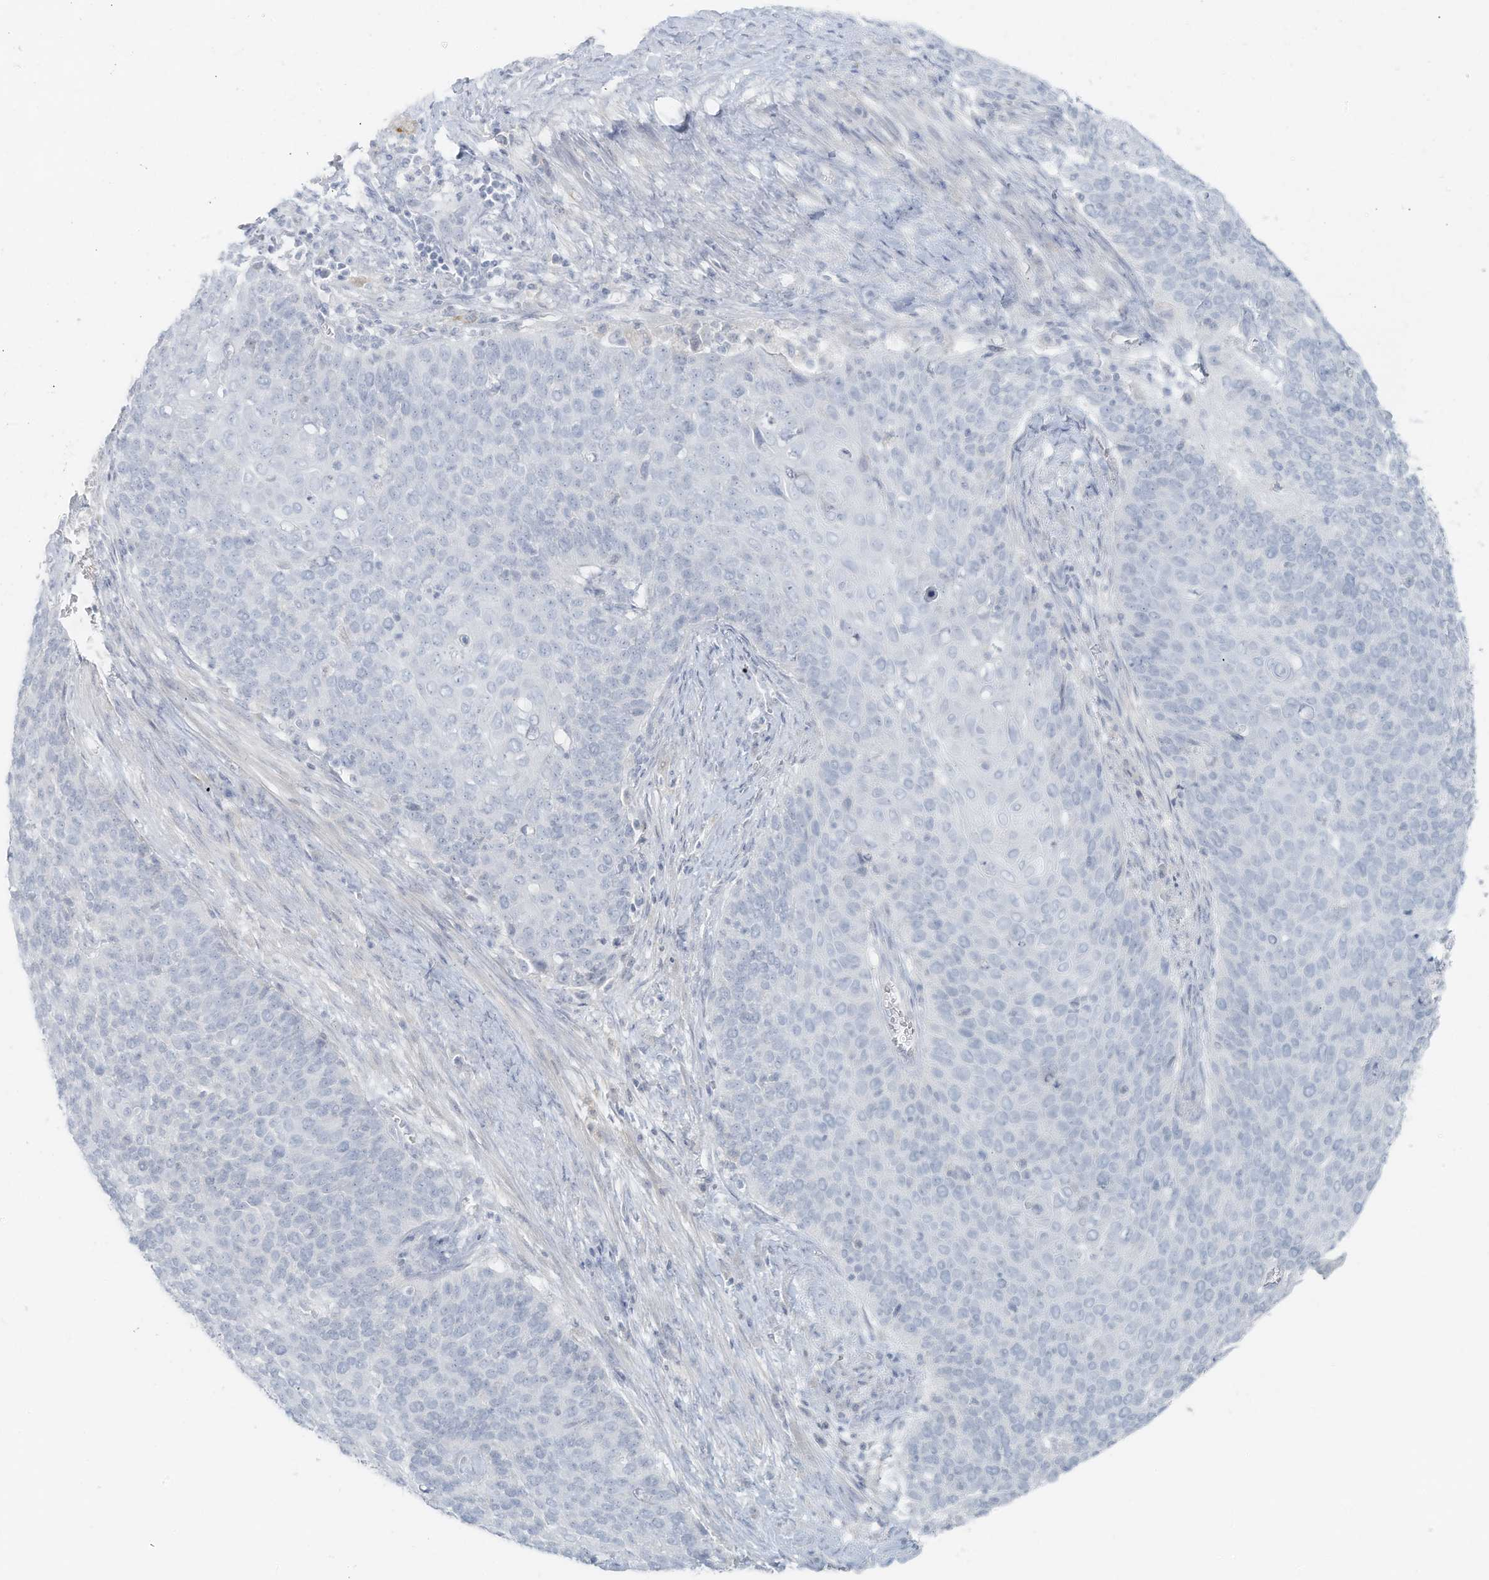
{"staining": {"intensity": "negative", "quantity": "none", "location": "none"}, "tissue": "cervical cancer", "cell_type": "Tumor cells", "image_type": "cancer", "snomed": [{"axis": "morphology", "description": "Squamous cell carcinoma, NOS"}, {"axis": "topography", "description": "Cervix"}], "caption": "A high-resolution histopathology image shows immunohistochemistry (IHC) staining of cervical cancer, which demonstrates no significant expression in tumor cells. (Stains: DAB immunohistochemistry (IHC) with hematoxylin counter stain, Microscopy: brightfield microscopy at high magnification).", "gene": "SLC25A43", "patient": {"sex": "female", "age": 39}}